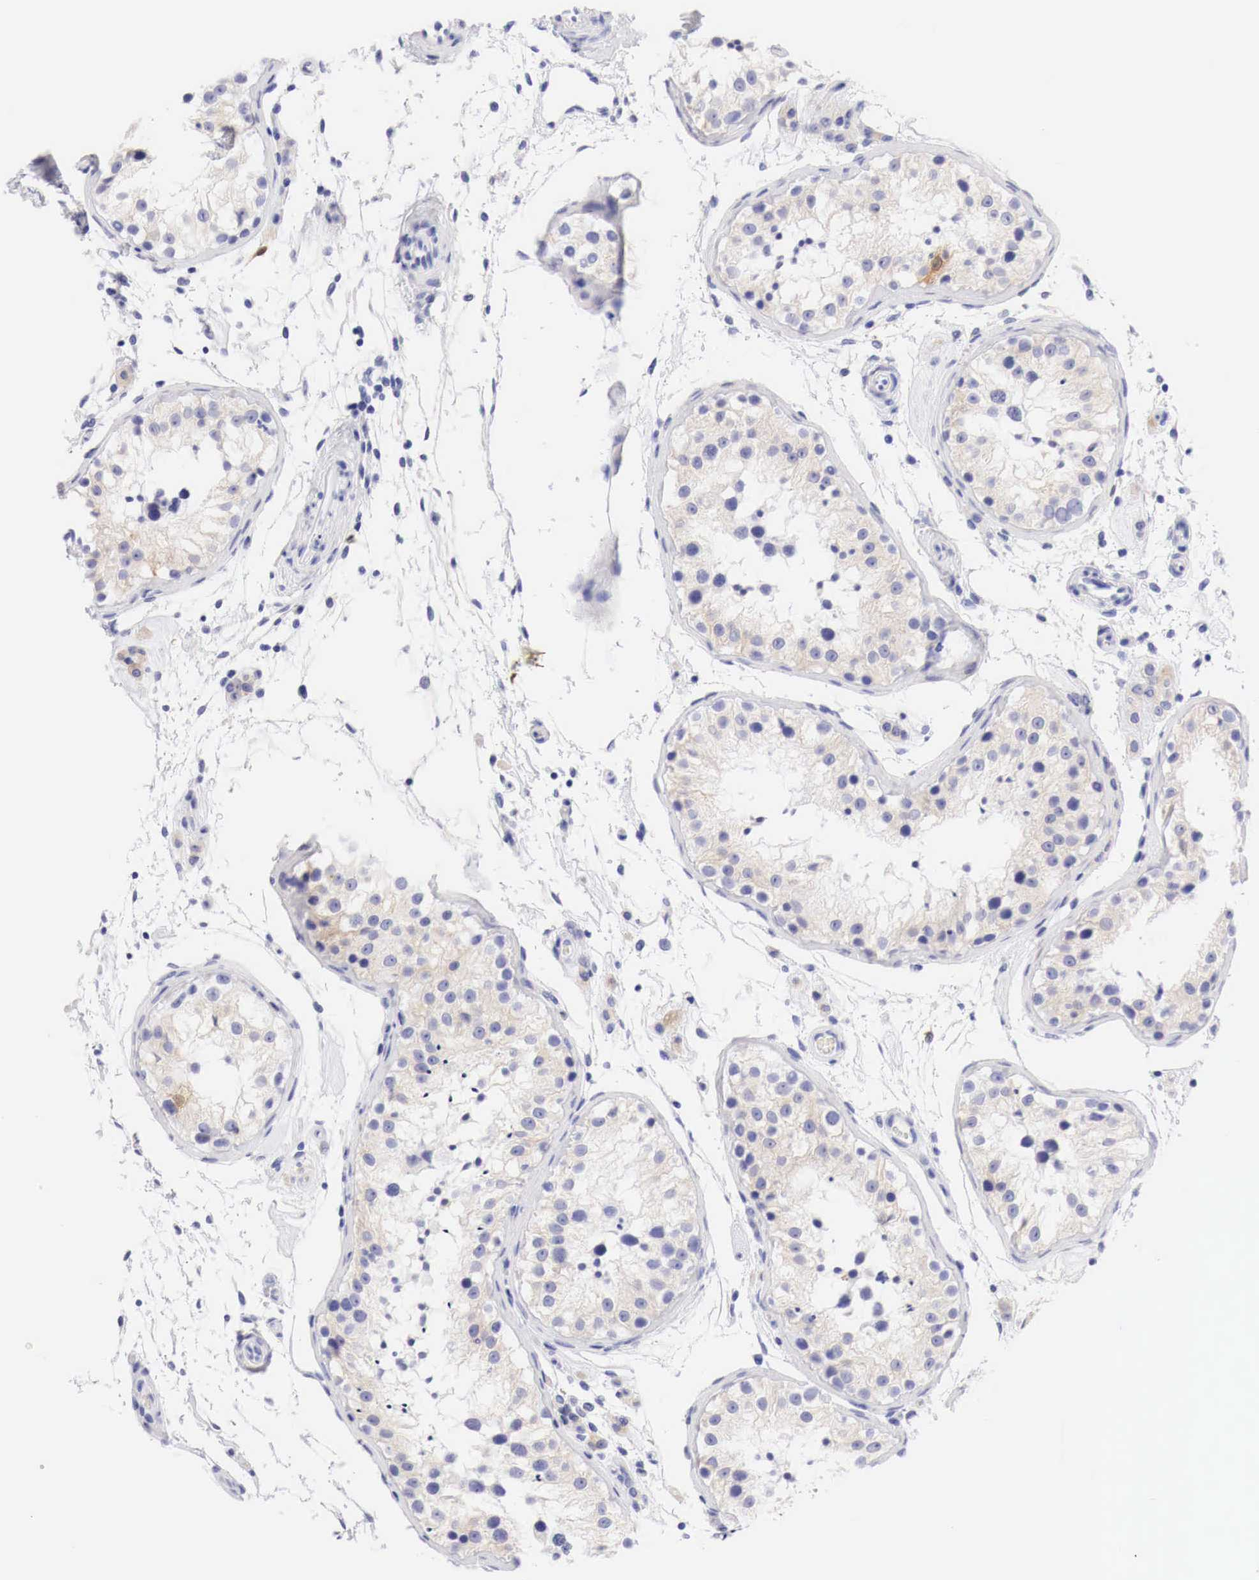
{"staining": {"intensity": "negative", "quantity": "none", "location": "none"}, "tissue": "testis", "cell_type": "Cells in seminiferous ducts", "image_type": "normal", "snomed": [{"axis": "morphology", "description": "Normal tissue, NOS"}, {"axis": "topography", "description": "Testis"}], "caption": "Immunohistochemistry photomicrograph of benign testis stained for a protein (brown), which shows no positivity in cells in seminiferous ducts.", "gene": "CDKN2A", "patient": {"sex": "male", "age": 24}}